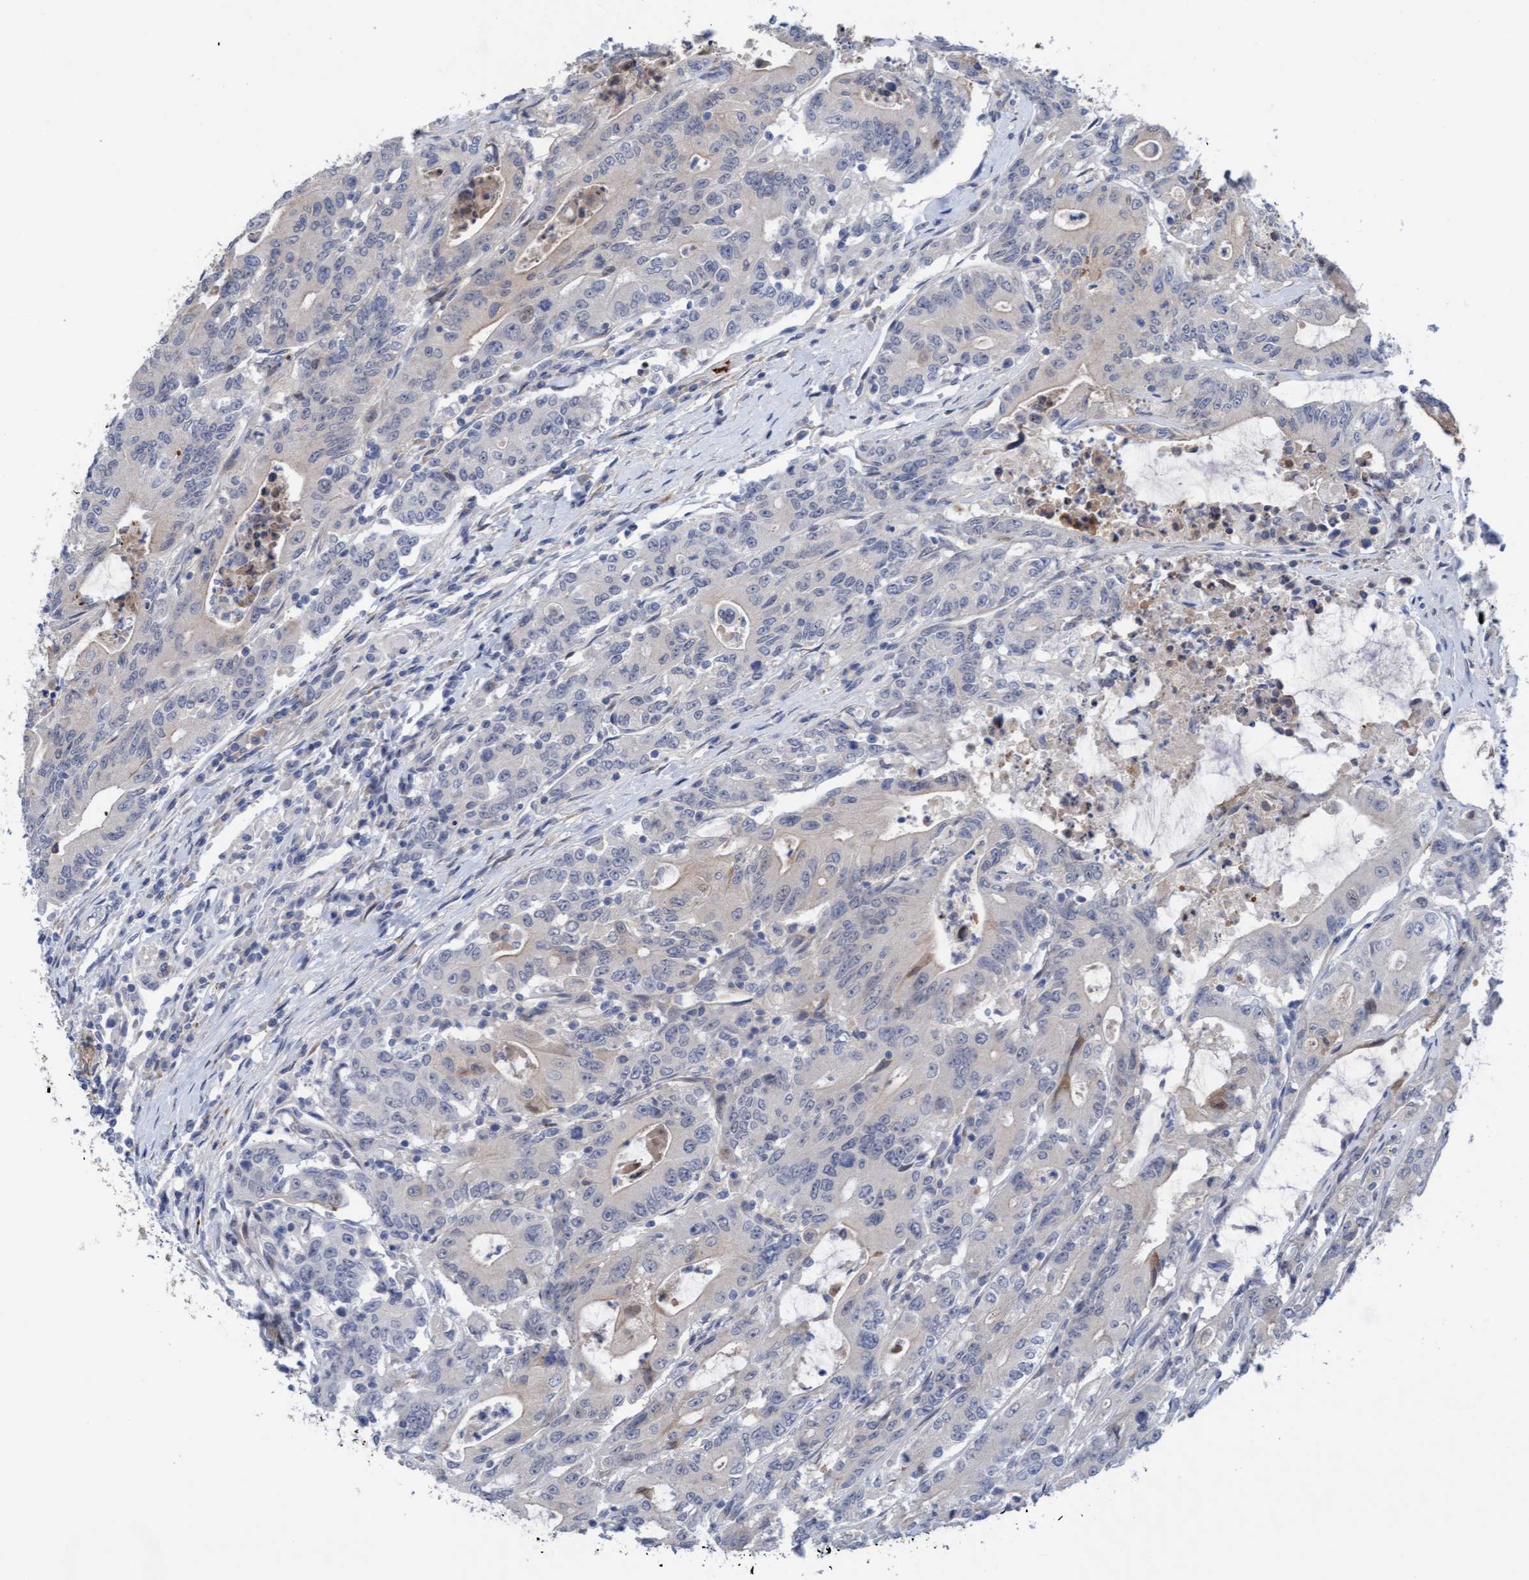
{"staining": {"intensity": "negative", "quantity": "none", "location": "none"}, "tissue": "colorectal cancer", "cell_type": "Tumor cells", "image_type": "cancer", "snomed": [{"axis": "morphology", "description": "Adenocarcinoma, NOS"}, {"axis": "topography", "description": "Colon"}], "caption": "Adenocarcinoma (colorectal) stained for a protein using IHC shows no expression tumor cells.", "gene": "PLCD1", "patient": {"sex": "female", "age": 77}}